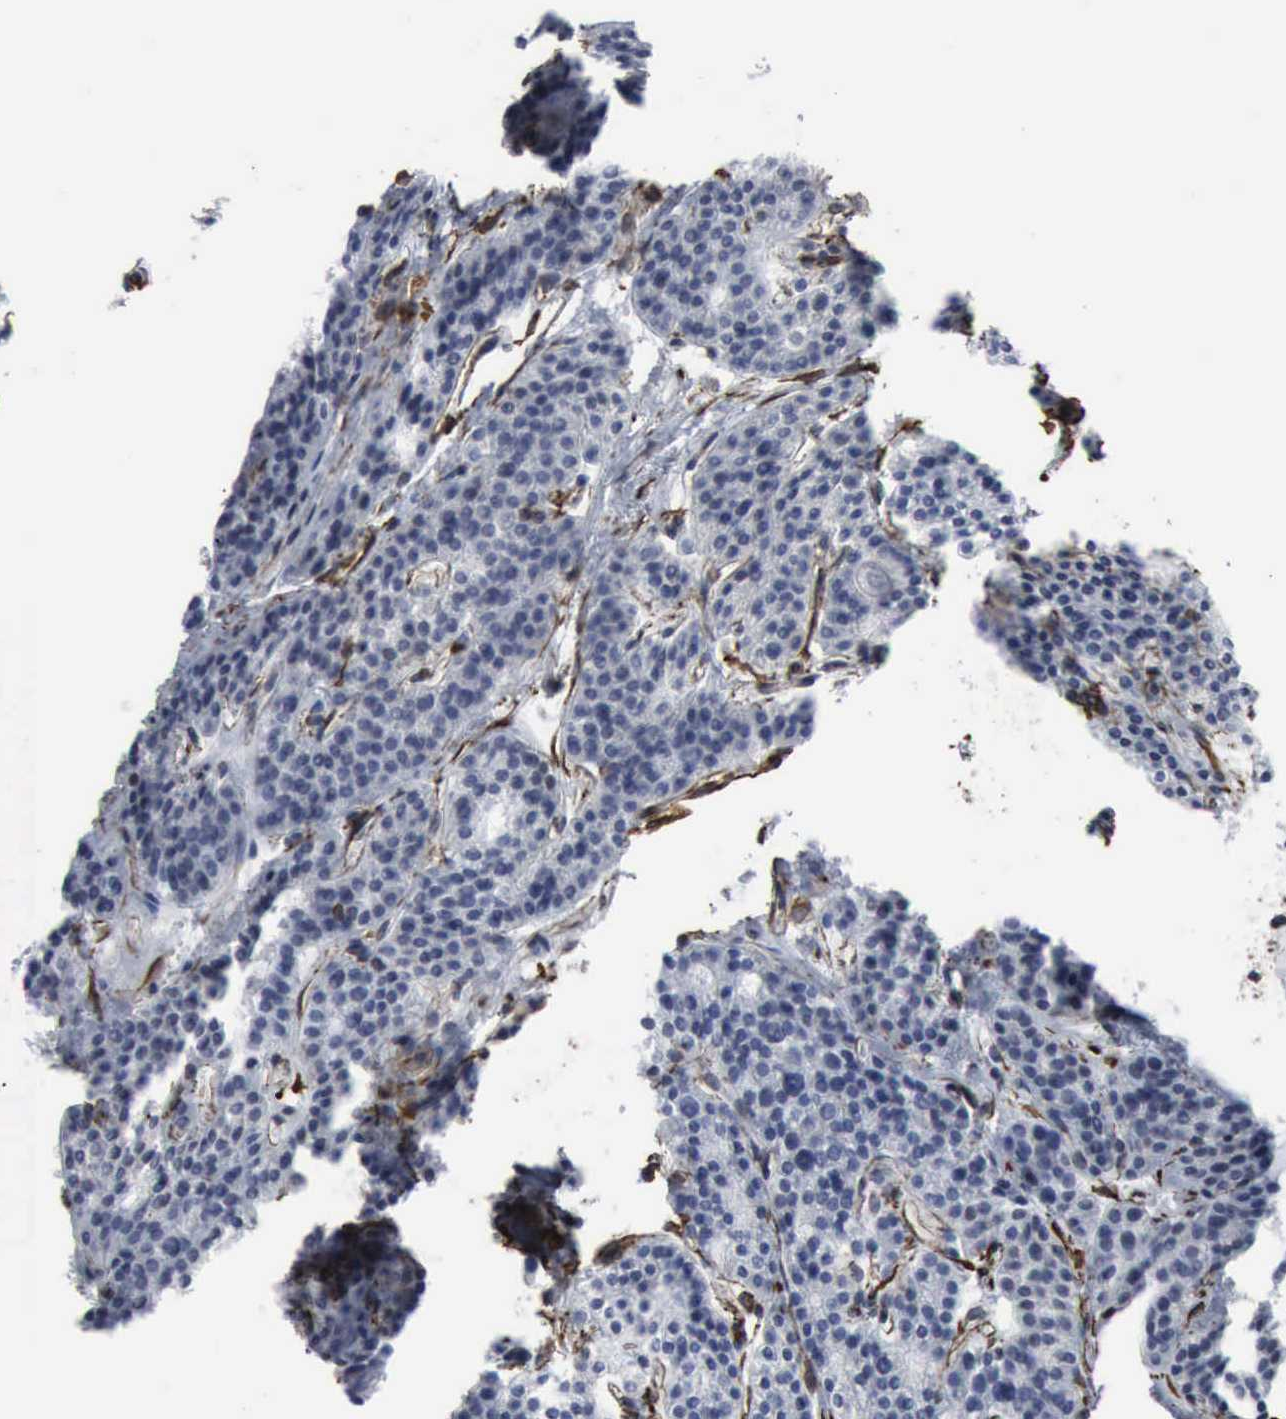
{"staining": {"intensity": "negative", "quantity": "none", "location": "none"}, "tissue": "parathyroid gland", "cell_type": "Glandular cells", "image_type": "normal", "snomed": [{"axis": "morphology", "description": "Normal tissue, NOS"}, {"axis": "topography", "description": "Parathyroid gland"}], "caption": "High power microscopy photomicrograph of an immunohistochemistry (IHC) image of normal parathyroid gland, revealing no significant staining in glandular cells.", "gene": "CCNE1", "patient": {"sex": "female", "age": 70}}